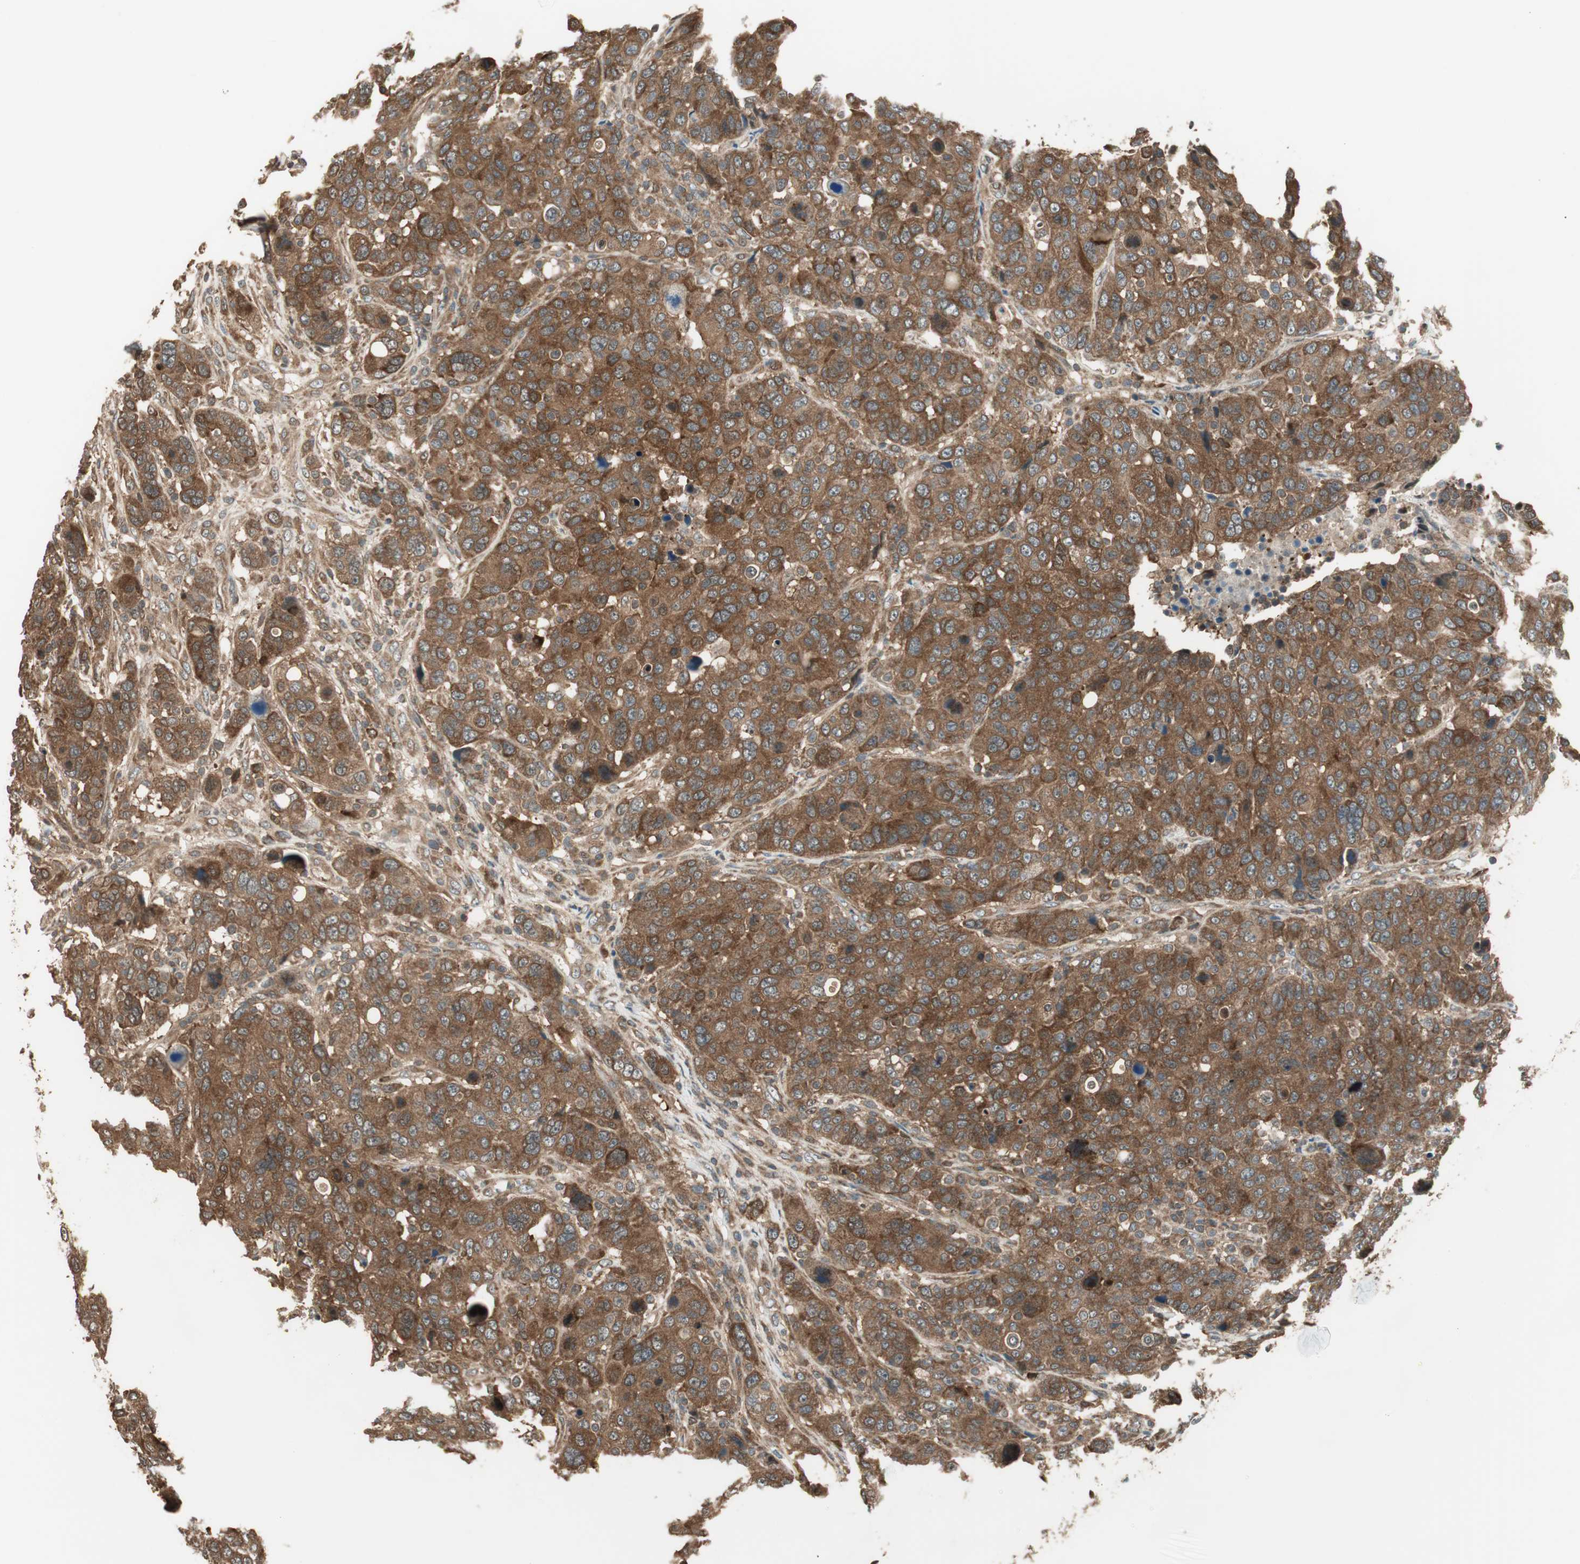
{"staining": {"intensity": "strong", "quantity": ">75%", "location": "cytoplasmic/membranous"}, "tissue": "breast cancer", "cell_type": "Tumor cells", "image_type": "cancer", "snomed": [{"axis": "morphology", "description": "Duct carcinoma"}, {"axis": "topography", "description": "Breast"}], "caption": "Protein positivity by immunohistochemistry shows strong cytoplasmic/membranous expression in about >75% of tumor cells in breast intraductal carcinoma. (IHC, brightfield microscopy, high magnification).", "gene": "CNOT4", "patient": {"sex": "female", "age": 37}}